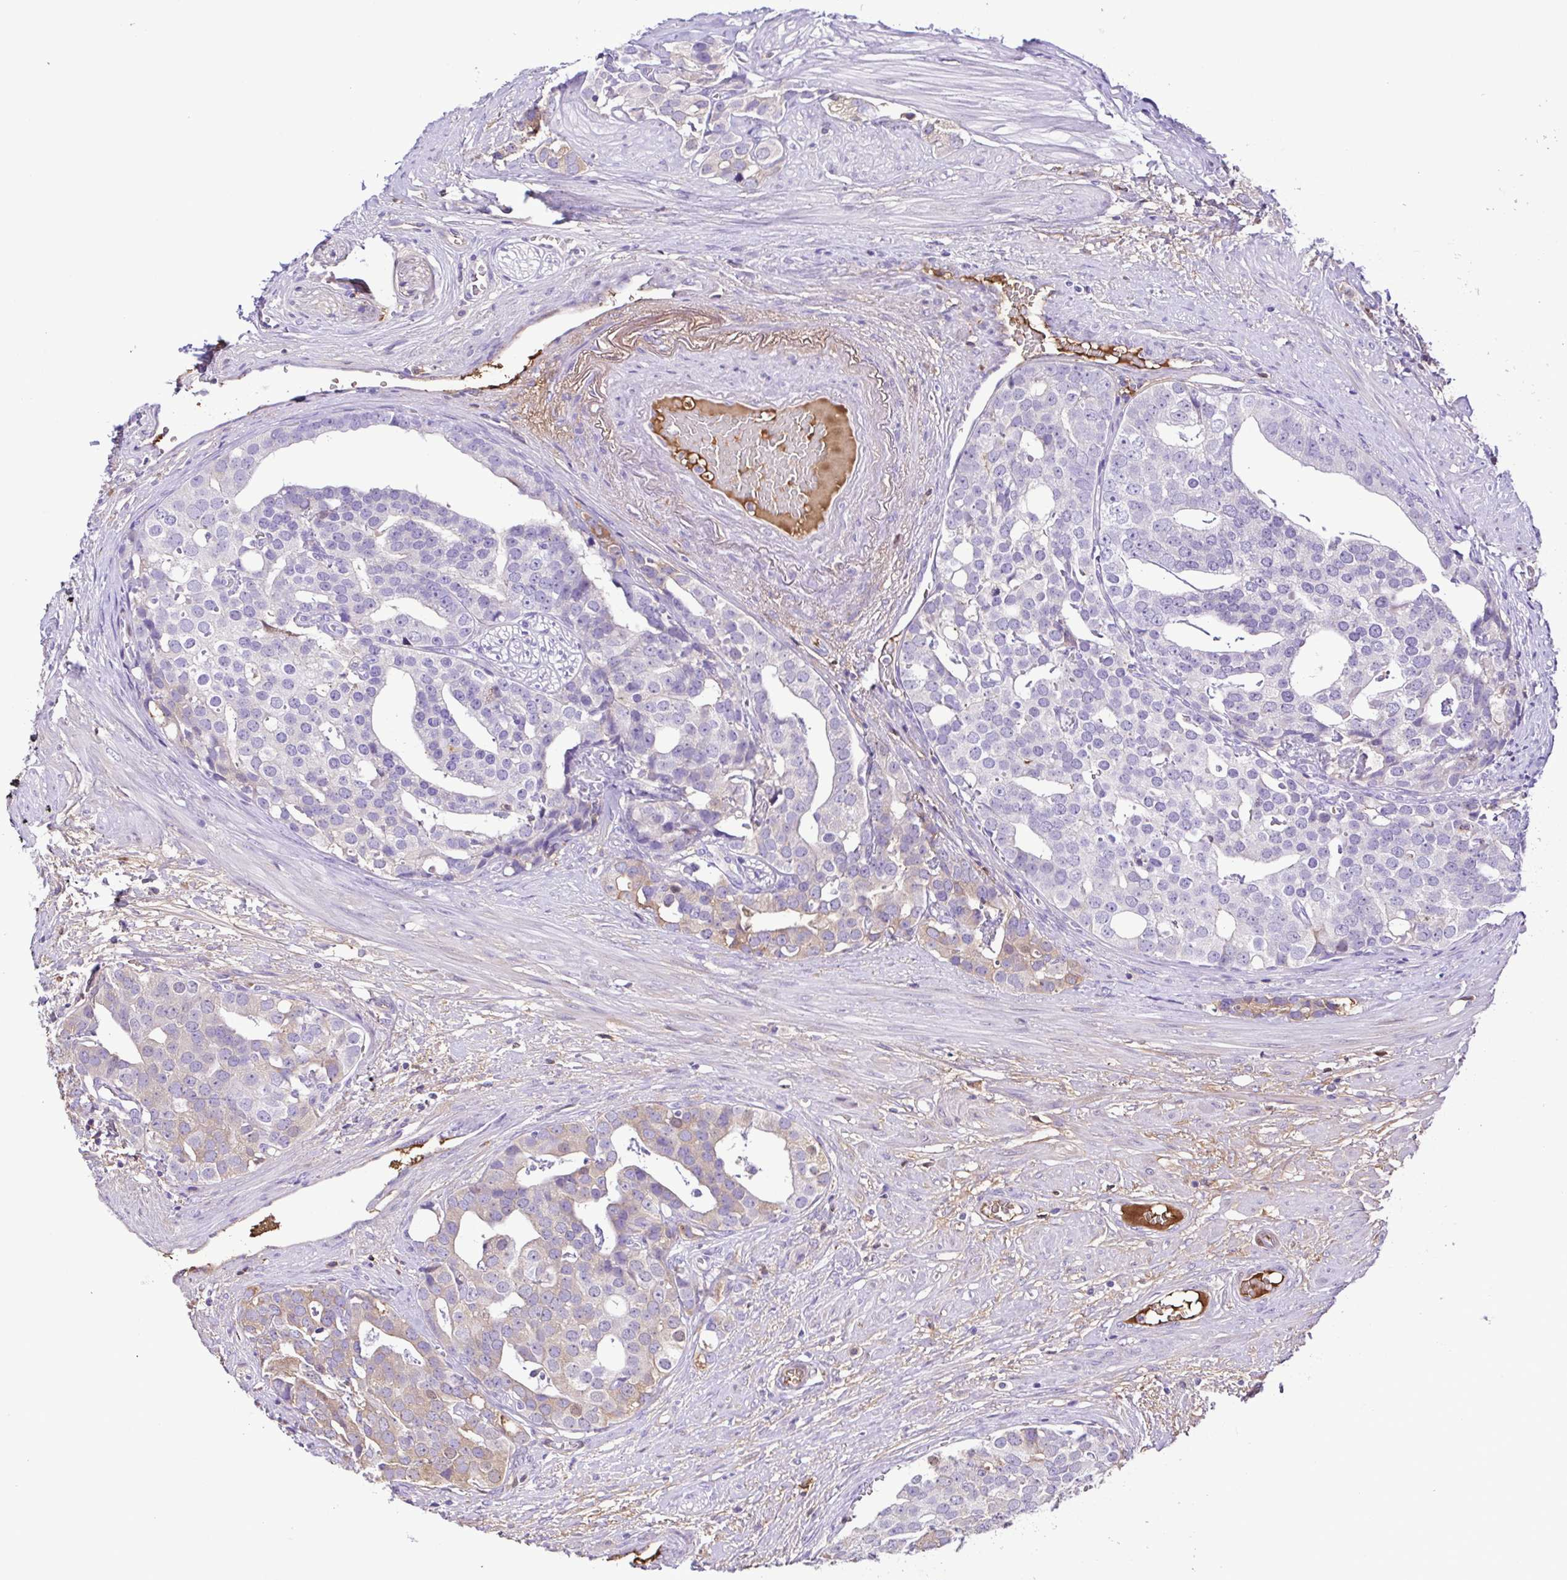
{"staining": {"intensity": "negative", "quantity": "none", "location": "none"}, "tissue": "prostate cancer", "cell_type": "Tumor cells", "image_type": "cancer", "snomed": [{"axis": "morphology", "description": "Adenocarcinoma, High grade"}, {"axis": "topography", "description": "Prostate"}], "caption": "Protein analysis of prostate cancer exhibits no significant staining in tumor cells.", "gene": "IGFL1", "patient": {"sex": "male", "age": 71}}